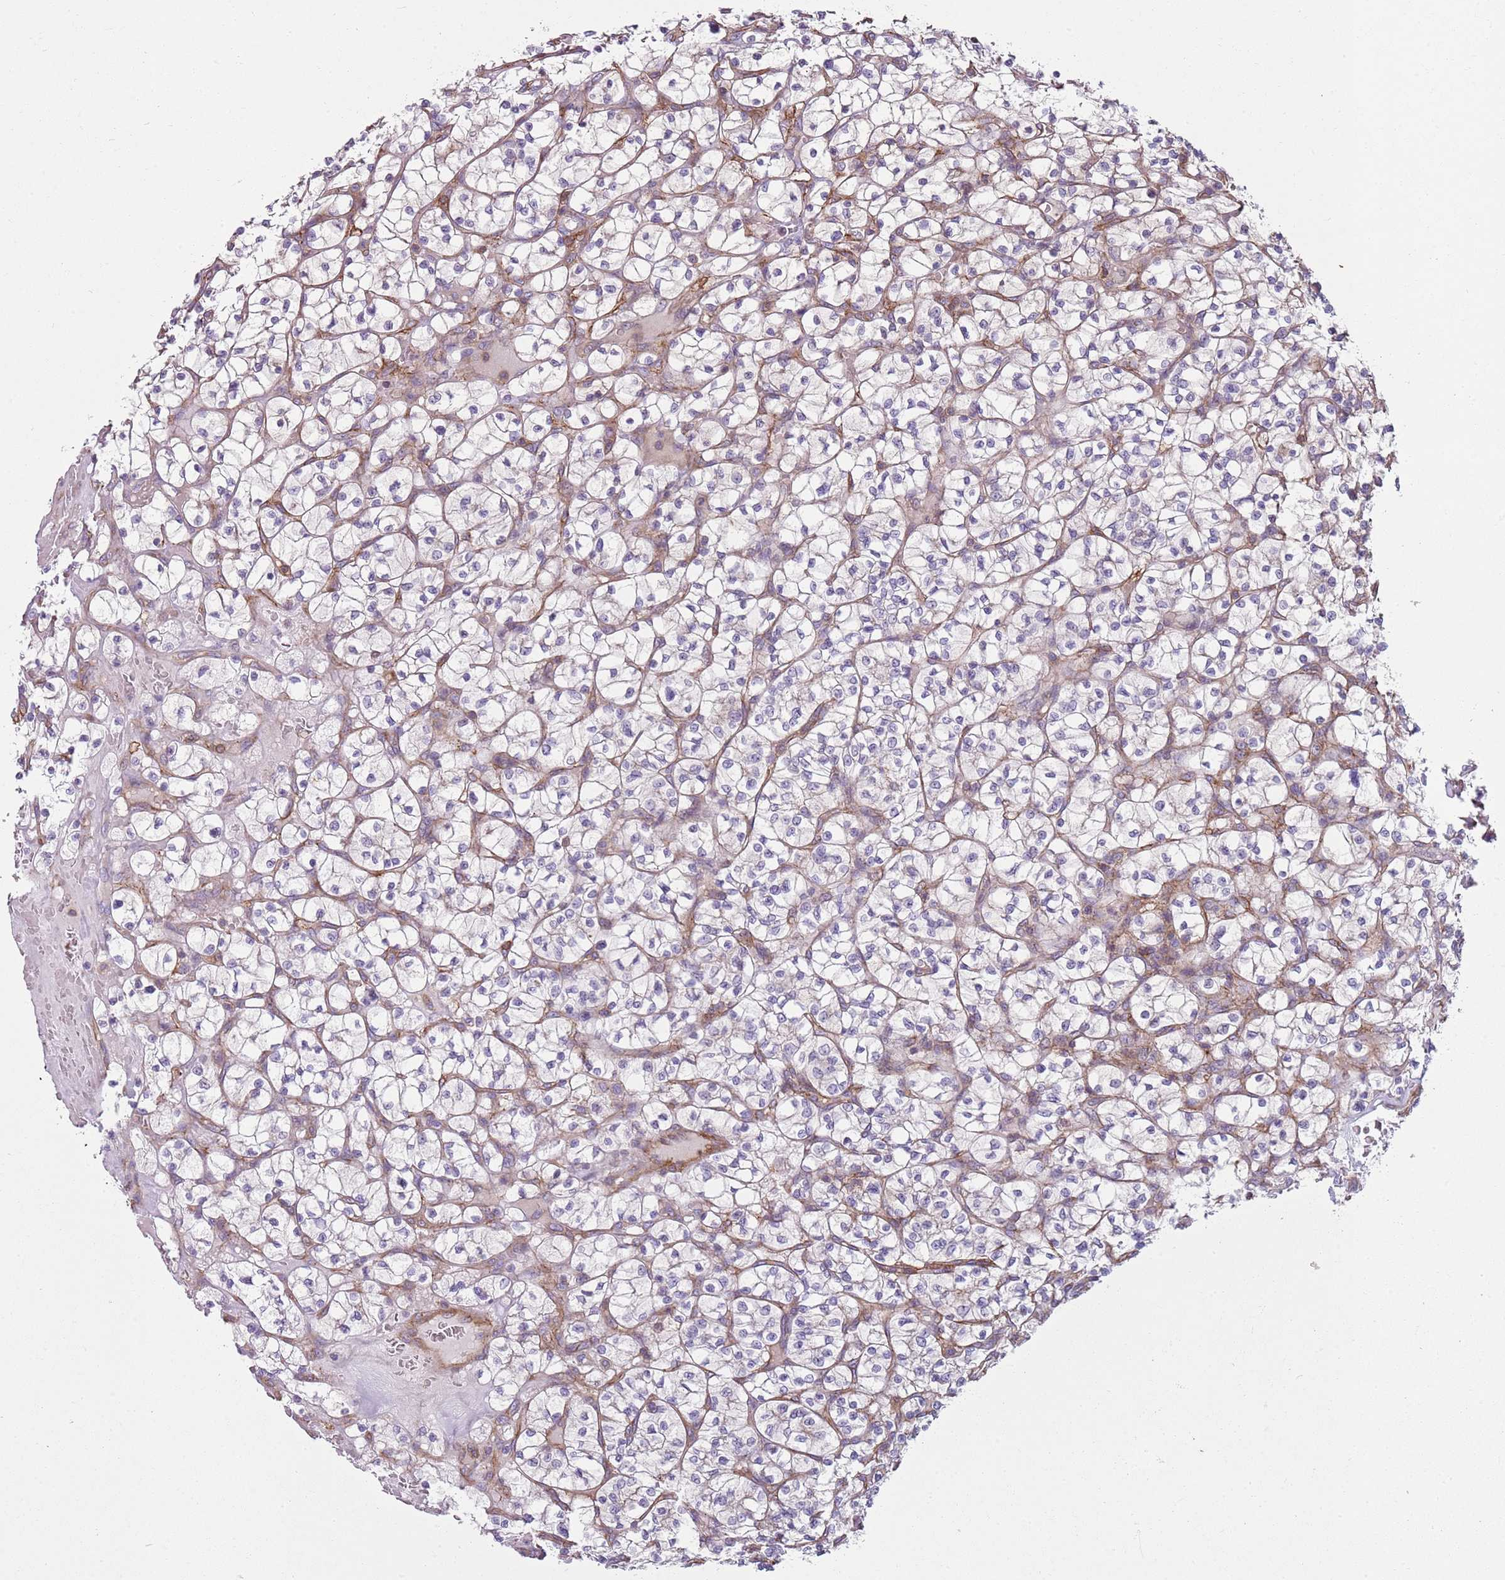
{"staining": {"intensity": "weak", "quantity": "<25%", "location": "cytoplasmic/membranous"}, "tissue": "renal cancer", "cell_type": "Tumor cells", "image_type": "cancer", "snomed": [{"axis": "morphology", "description": "Adenocarcinoma, NOS"}, {"axis": "topography", "description": "Kidney"}], "caption": "Immunohistochemical staining of renal cancer shows no significant staining in tumor cells.", "gene": "GNAI3", "patient": {"sex": "female", "age": 64}}